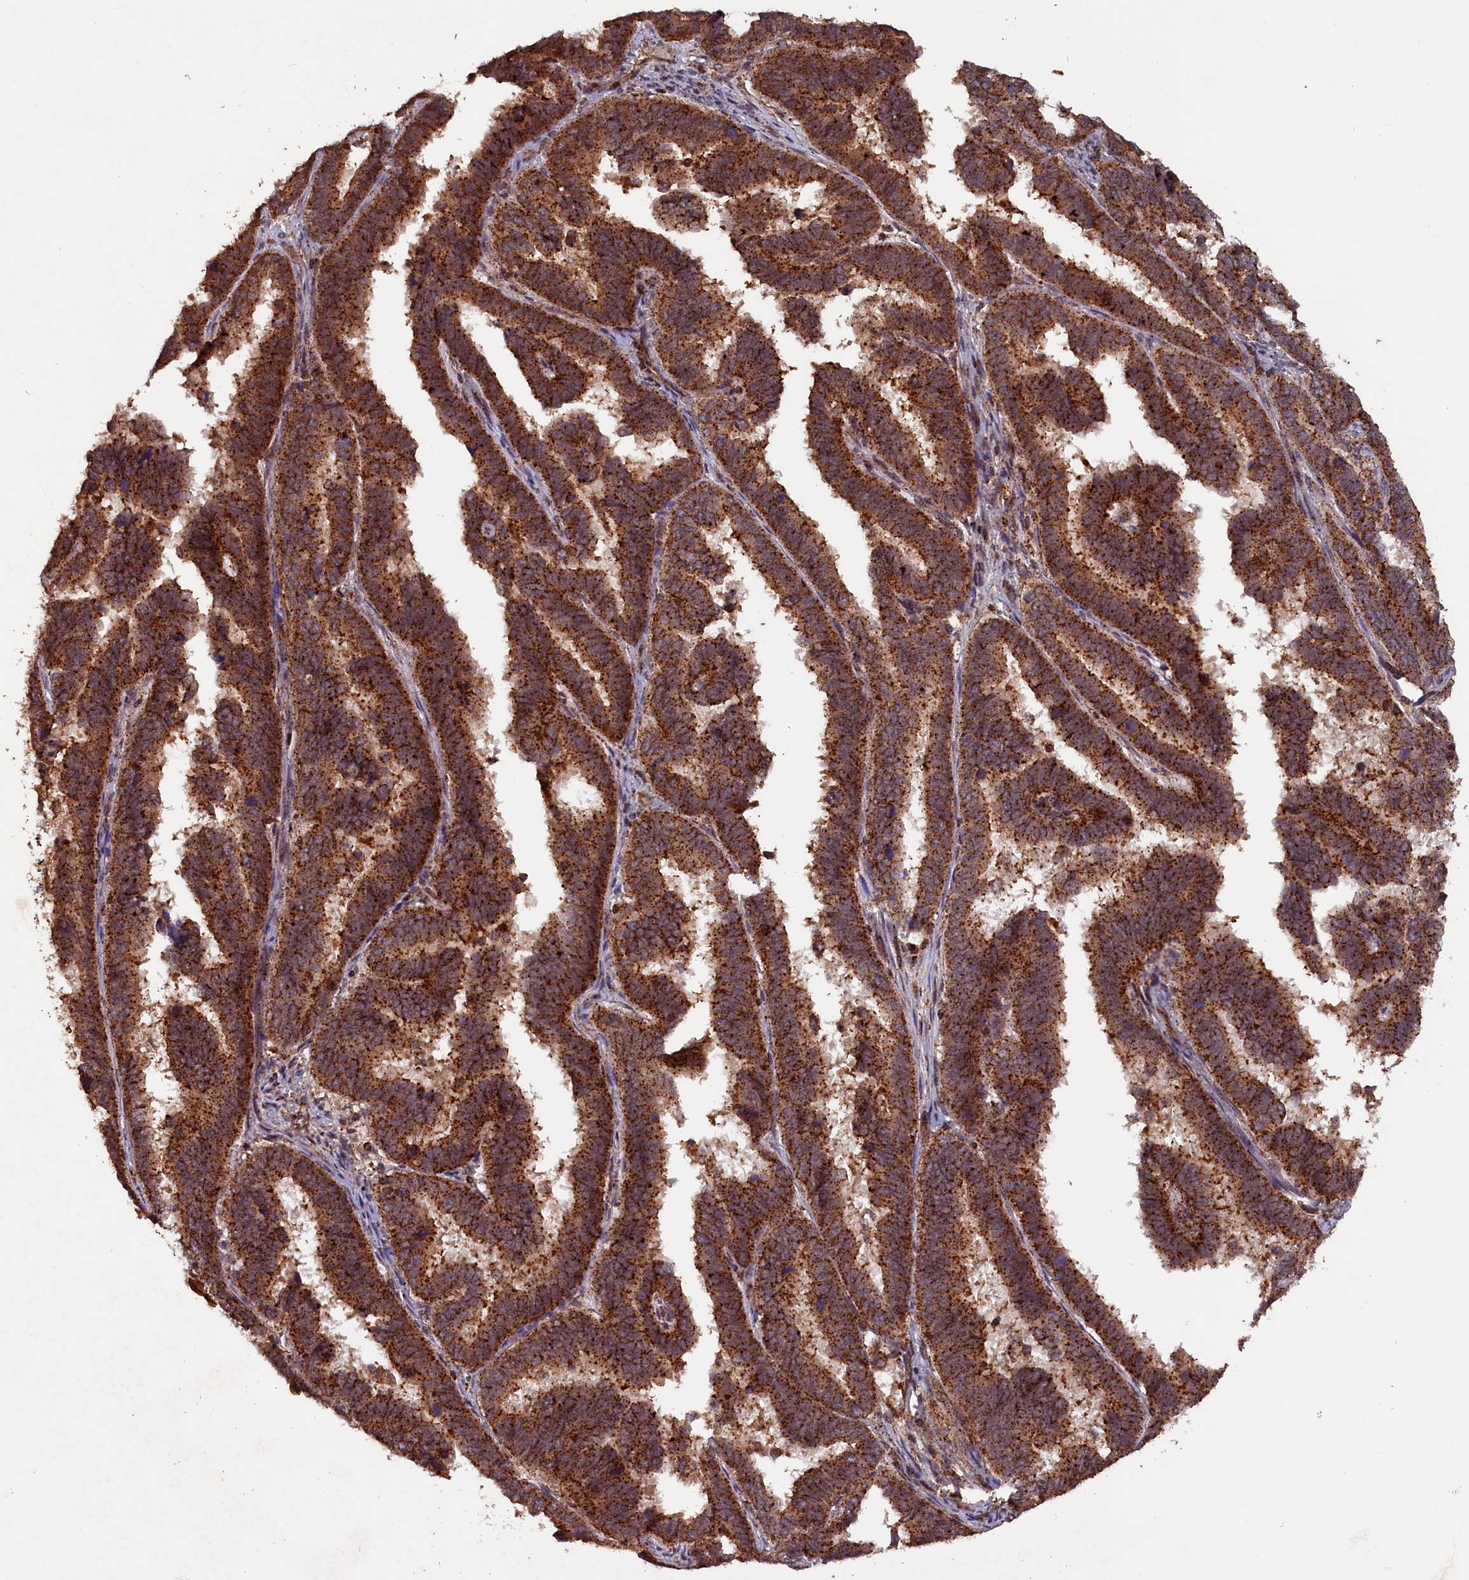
{"staining": {"intensity": "strong", "quantity": ">75%", "location": "cytoplasmic/membranous"}, "tissue": "endometrial cancer", "cell_type": "Tumor cells", "image_type": "cancer", "snomed": [{"axis": "morphology", "description": "Adenocarcinoma, NOS"}, {"axis": "topography", "description": "Endometrium"}], "caption": "Strong cytoplasmic/membranous positivity is present in approximately >75% of tumor cells in endometrial adenocarcinoma. Immunohistochemistry (ihc) stains the protein in brown and the nuclei are stained blue.", "gene": "IST1", "patient": {"sex": "female", "age": 75}}